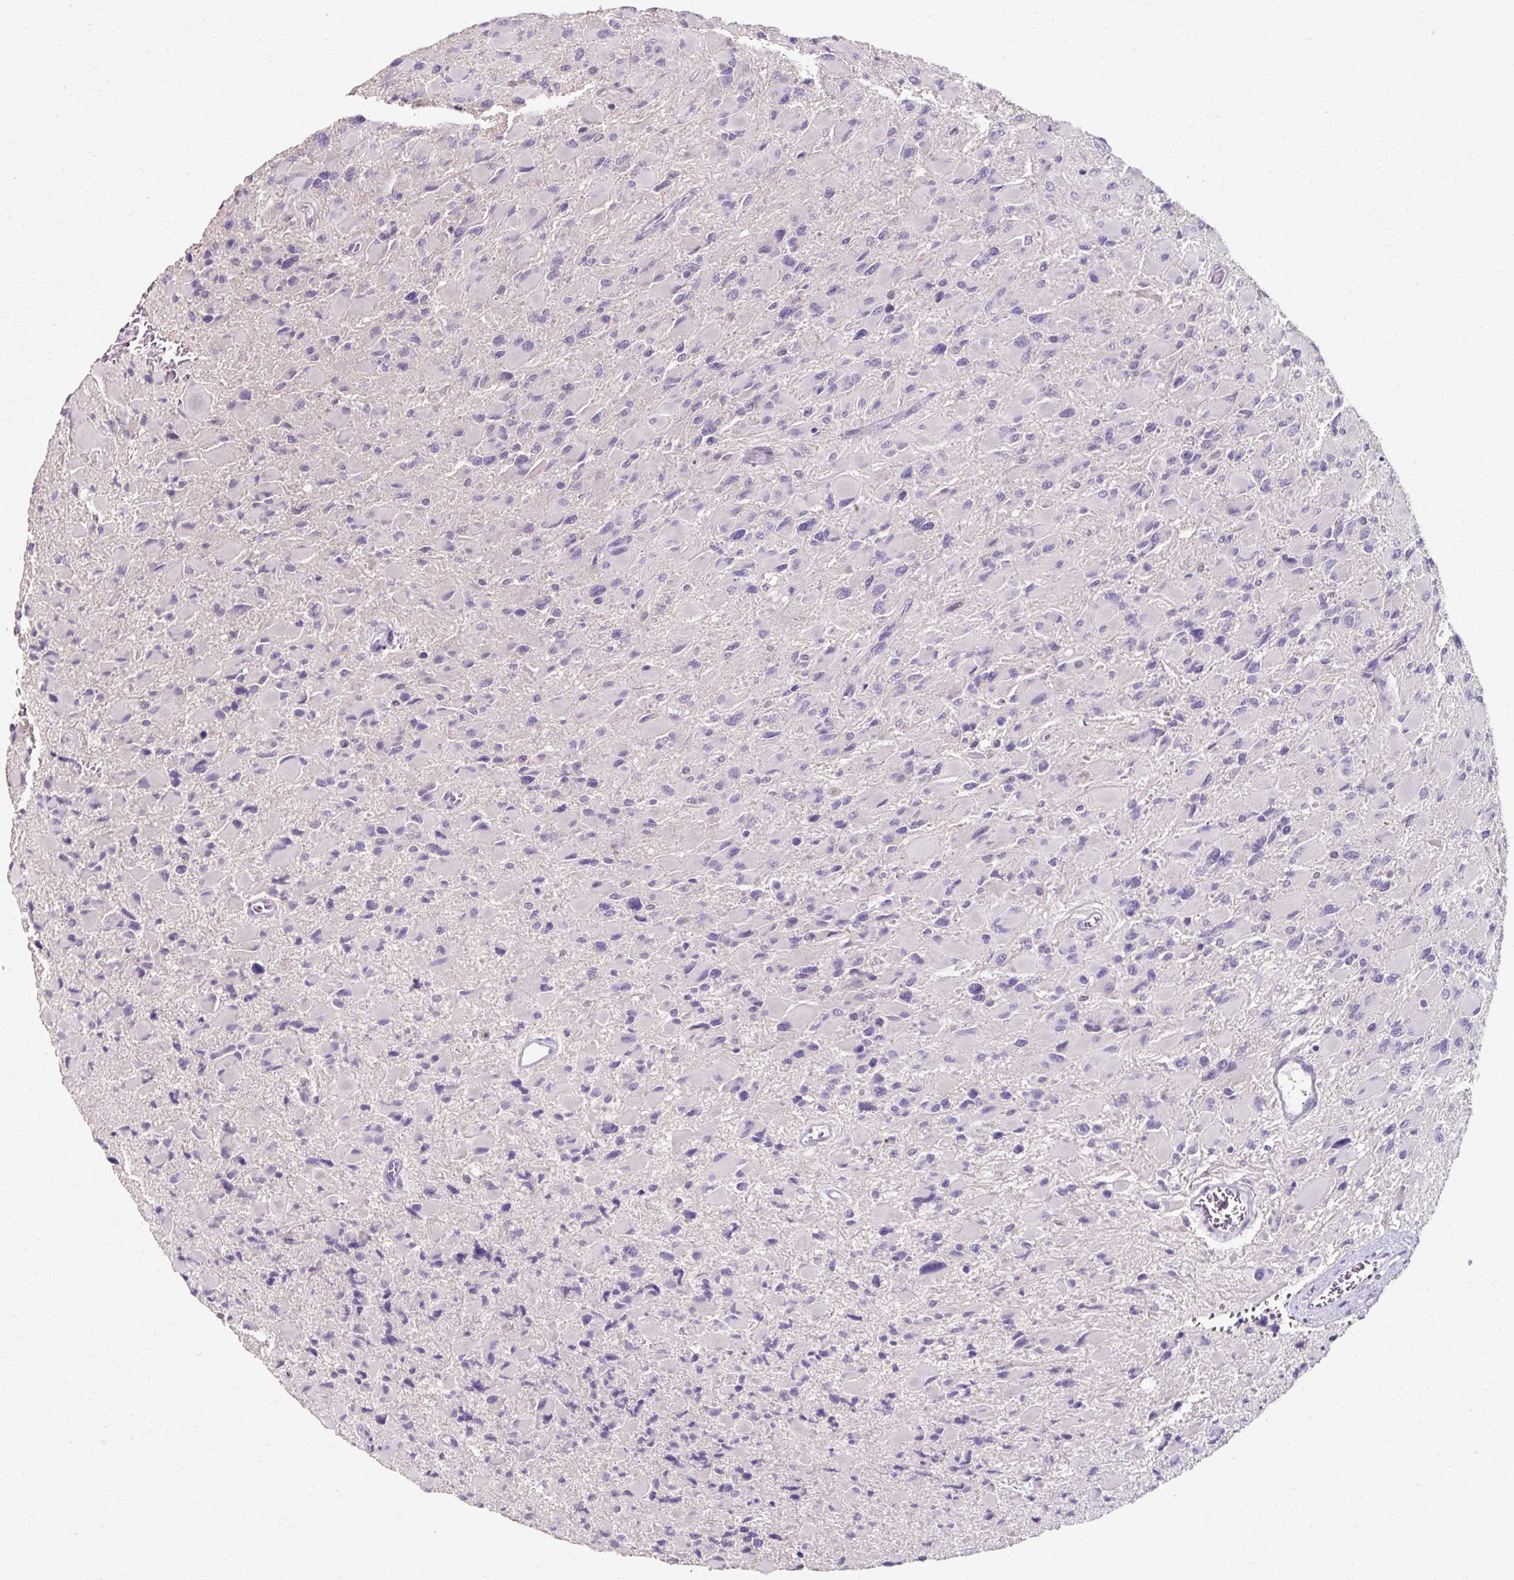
{"staining": {"intensity": "negative", "quantity": "none", "location": "none"}, "tissue": "glioma", "cell_type": "Tumor cells", "image_type": "cancer", "snomed": [{"axis": "morphology", "description": "Glioma, malignant, High grade"}, {"axis": "topography", "description": "Cerebral cortex"}], "caption": "A micrograph of glioma stained for a protein exhibits no brown staining in tumor cells.", "gene": "KLHL24", "patient": {"sex": "female", "age": 36}}